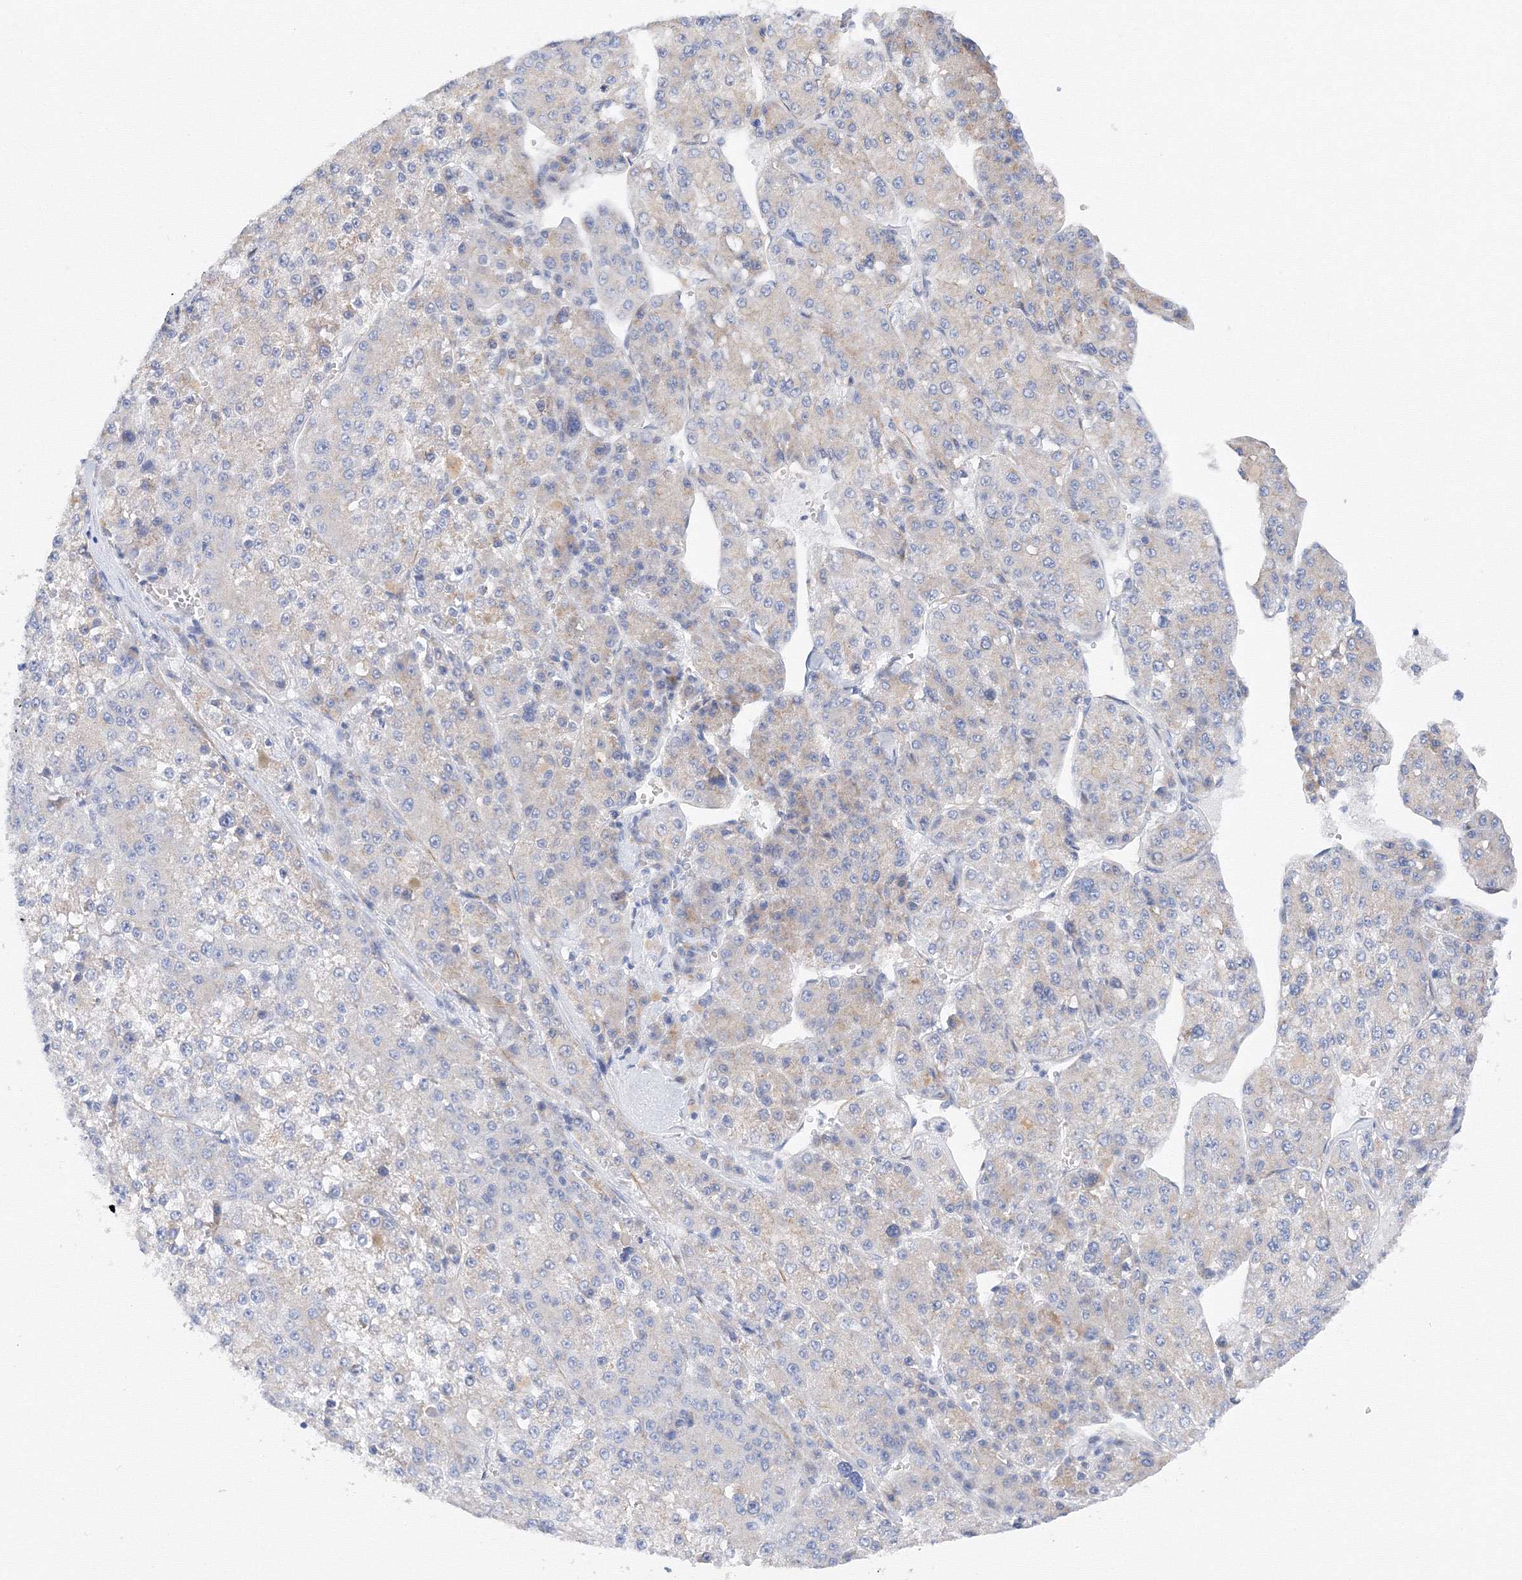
{"staining": {"intensity": "negative", "quantity": "none", "location": "none"}, "tissue": "liver cancer", "cell_type": "Tumor cells", "image_type": "cancer", "snomed": [{"axis": "morphology", "description": "Carcinoma, Hepatocellular, NOS"}, {"axis": "topography", "description": "Liver"}], "caption": "A high-resolution micrograph shows IHC staining of liver hepatocellular carcinoma, which displays no significant positivity in tumor cells. The staining was performed using DAB to visualize the protein expression in brown, while the nuclei were stained in blue with hematoxylin (Magnification: 20x).", "gene": "TAMM41", "patient": {"sex": "female", "age": 73}}